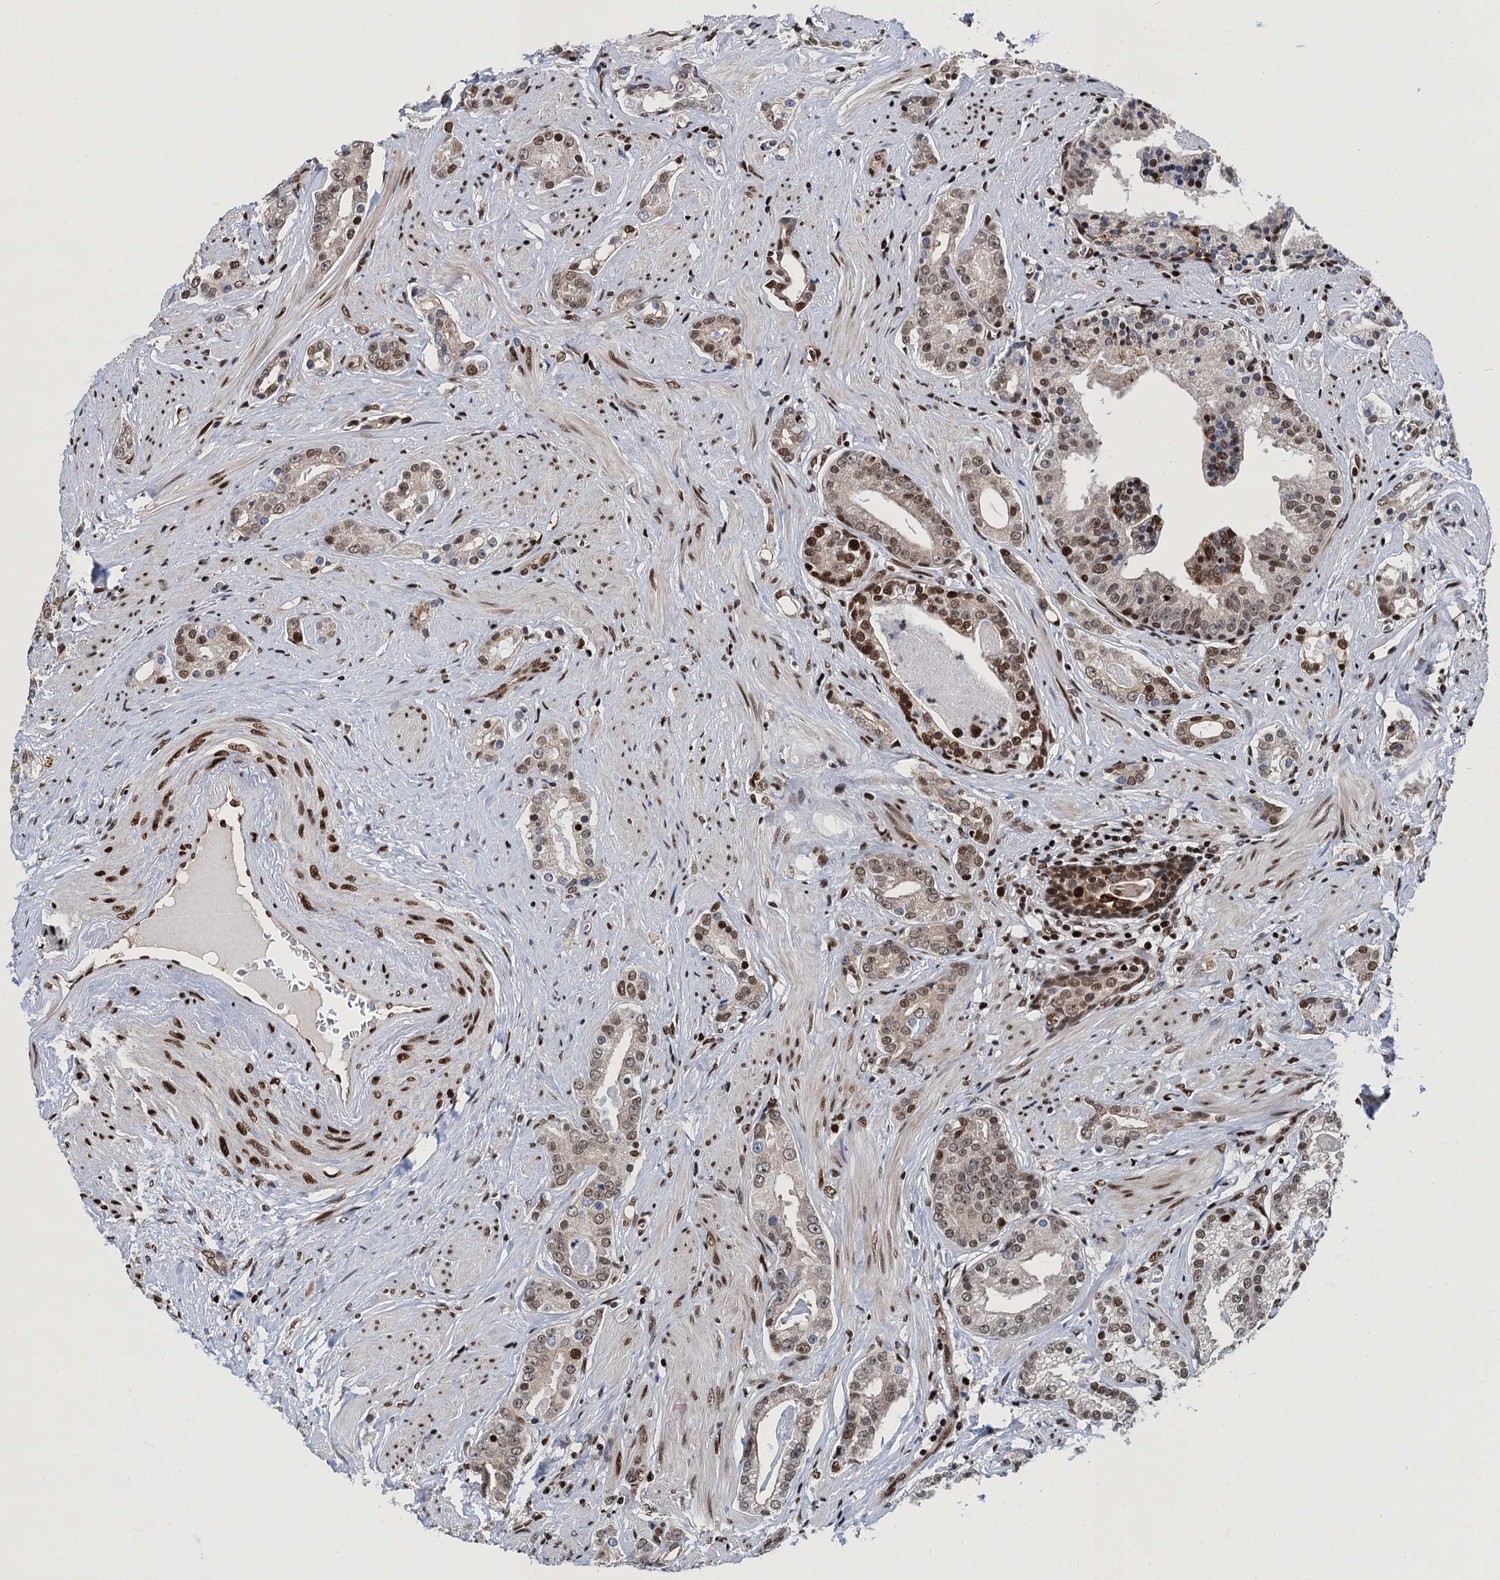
{"staining": {"intensity": "moderate", "quantity": "25%-75%", "location": "nuclear"}, "tissue": "prostate cancer", "cell_type": "Tumor cells", "image_type": "cancer", "snomed": [{"axis": "morphology", "description": "Adenocarcinoma, High grade"}, {"axis": "topography", "description": "Prostate"}], "caption": "Prostate adenocarcinoma (high-grade) tissue displays moderate nuclear positivity in about 25%-75% of tumor cells", "gene": "PPP4R1", "patient": {"sex": "male", "age": 58}}